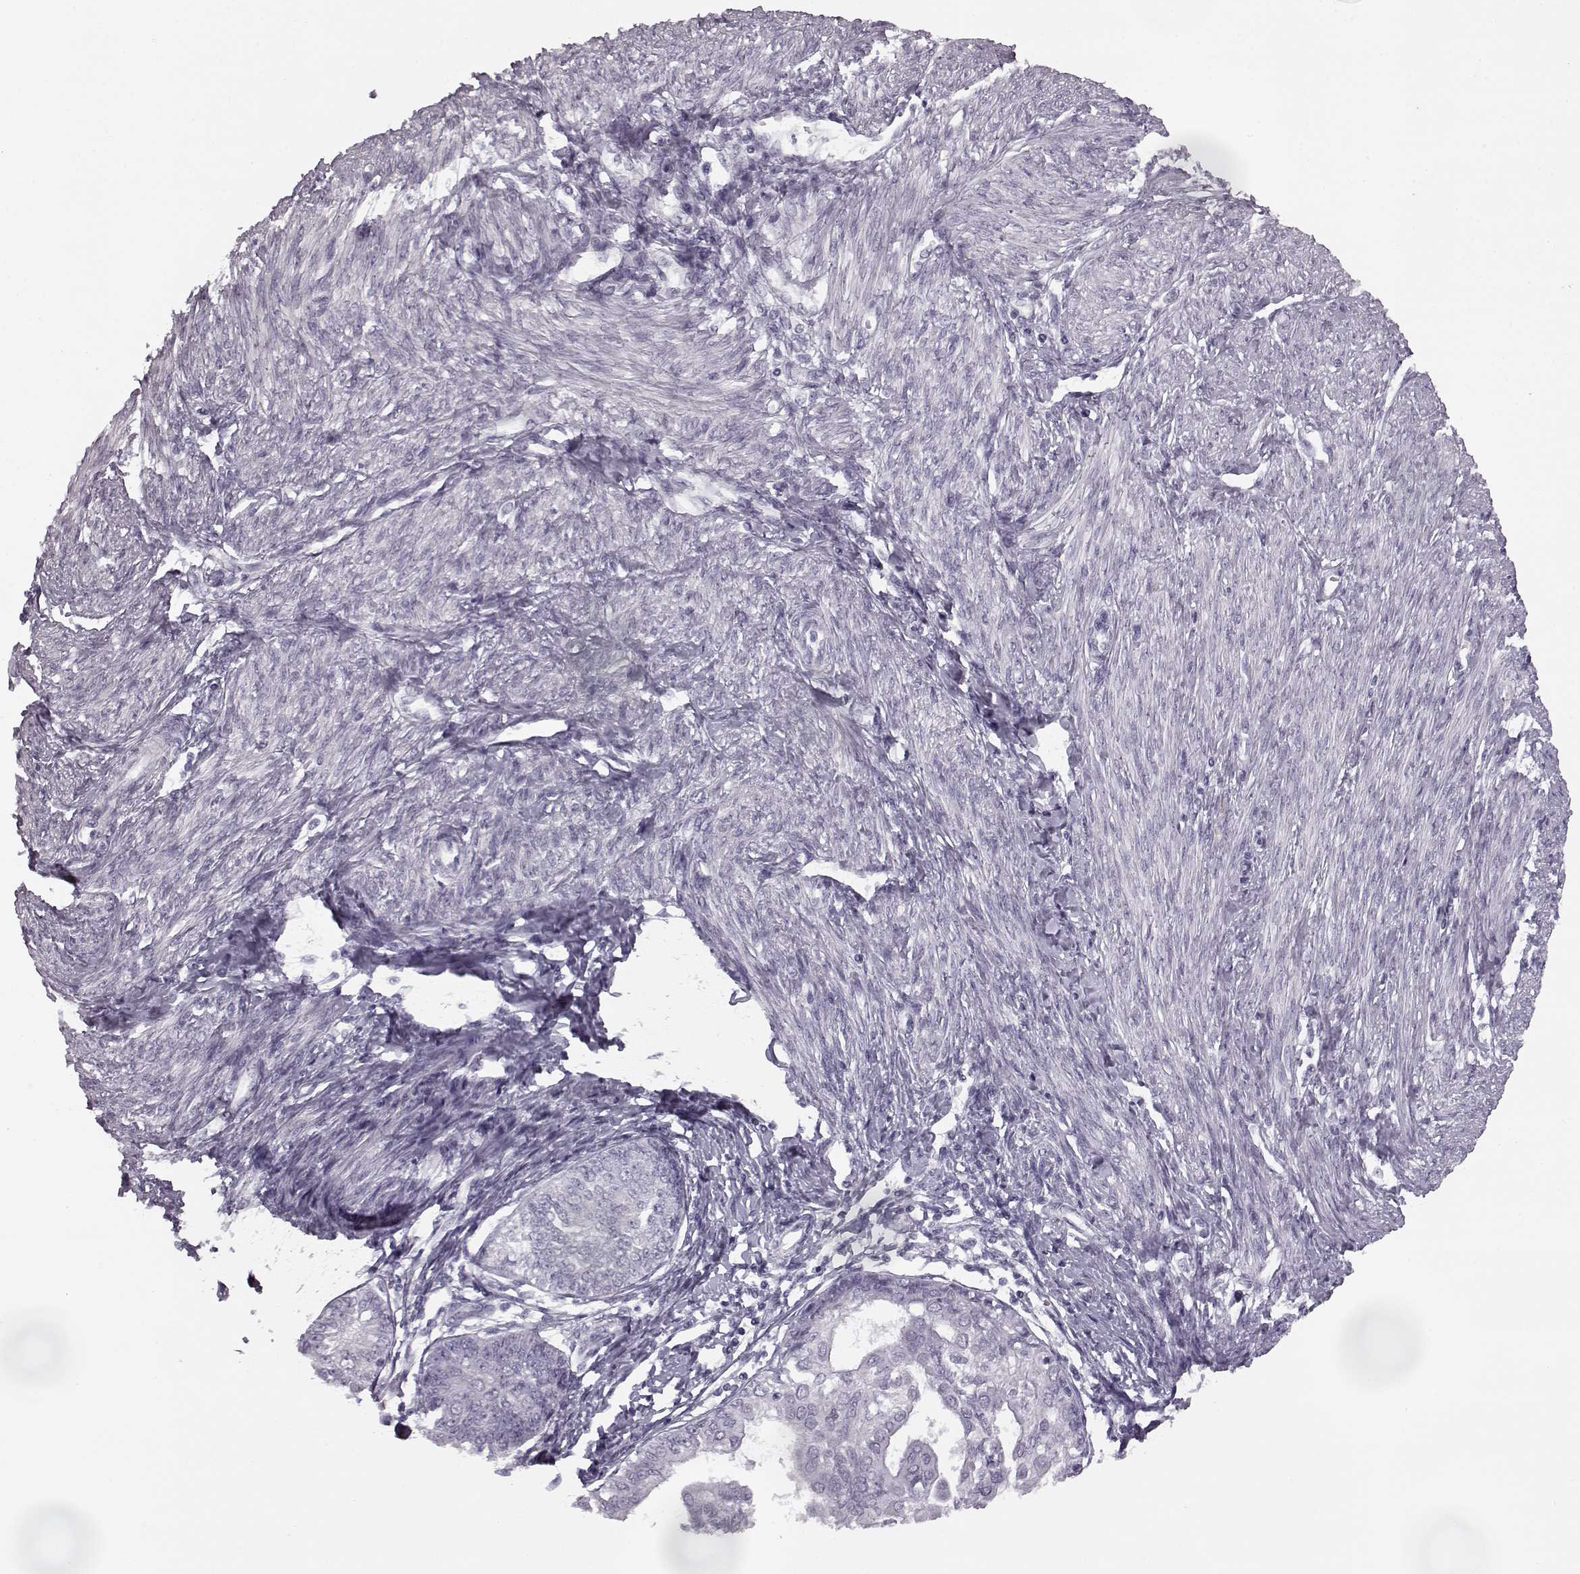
{"staining": {"intensity": "negative", "quantity": "none", "location": "none"}, "tissue": "endometrial cancer", "cell_type": "Tumor cells", "image_type": "cancer", "snomed": [{"axis": "morphology", "description": "Adenocarcinoma, NOS"}, {"axis": "topography", "description": "Endometrium"}], "caption": "High magnification brightfield microscopy of adenocarcinoma (endometrial) stained with DAB (3,3'-diaminobenzidine) (brown) and counterstained with hematoxylin (blue): tumor cells show no significant staining.", "gene": "SEMG2", "patient": {"sex": "female", "age": 68}}